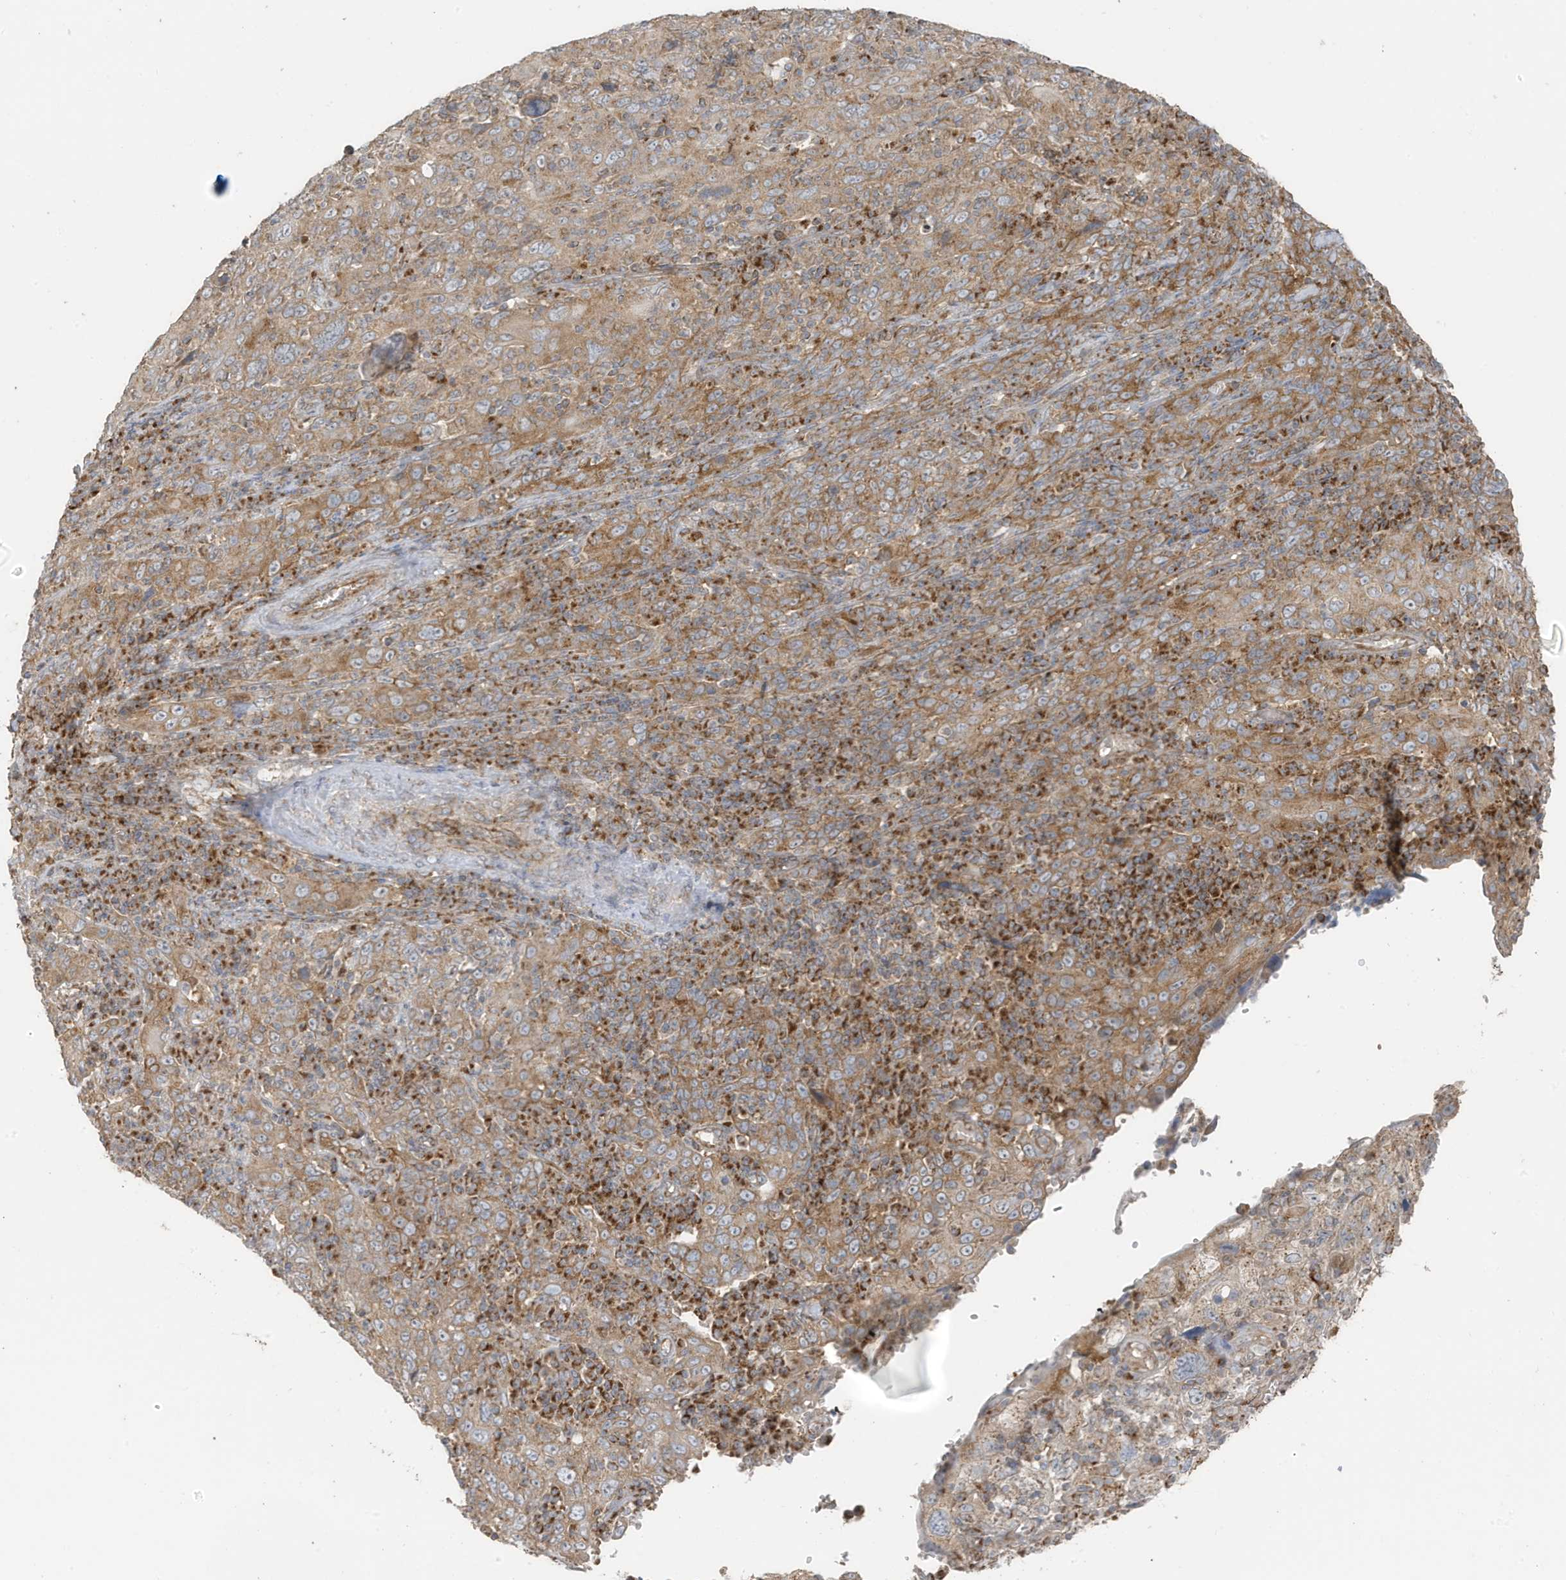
{"staining": {"intensity": "moderate", "quantity": ">75%", "location": "cytoplasmic/membranous"}, "tissue": "cervical cancer", "cell_type": "Tumor cells", "image_type": "cancer", "snomed": [{"axis": "morphology", "description": "Squamous cell carcinoma, NOS"}, {"axis": "topography", "description": "Cervix"}], "caption": "Immunohistochemical staining of cervical cancer (squamous cell carcinoma) exhibits medium levels of moderate cytoplasmic/membranous protein staining in approximately >75% of tumor cells.", "gene": "GOLGA4", "patient": {"sex": "female", "age": 46}}